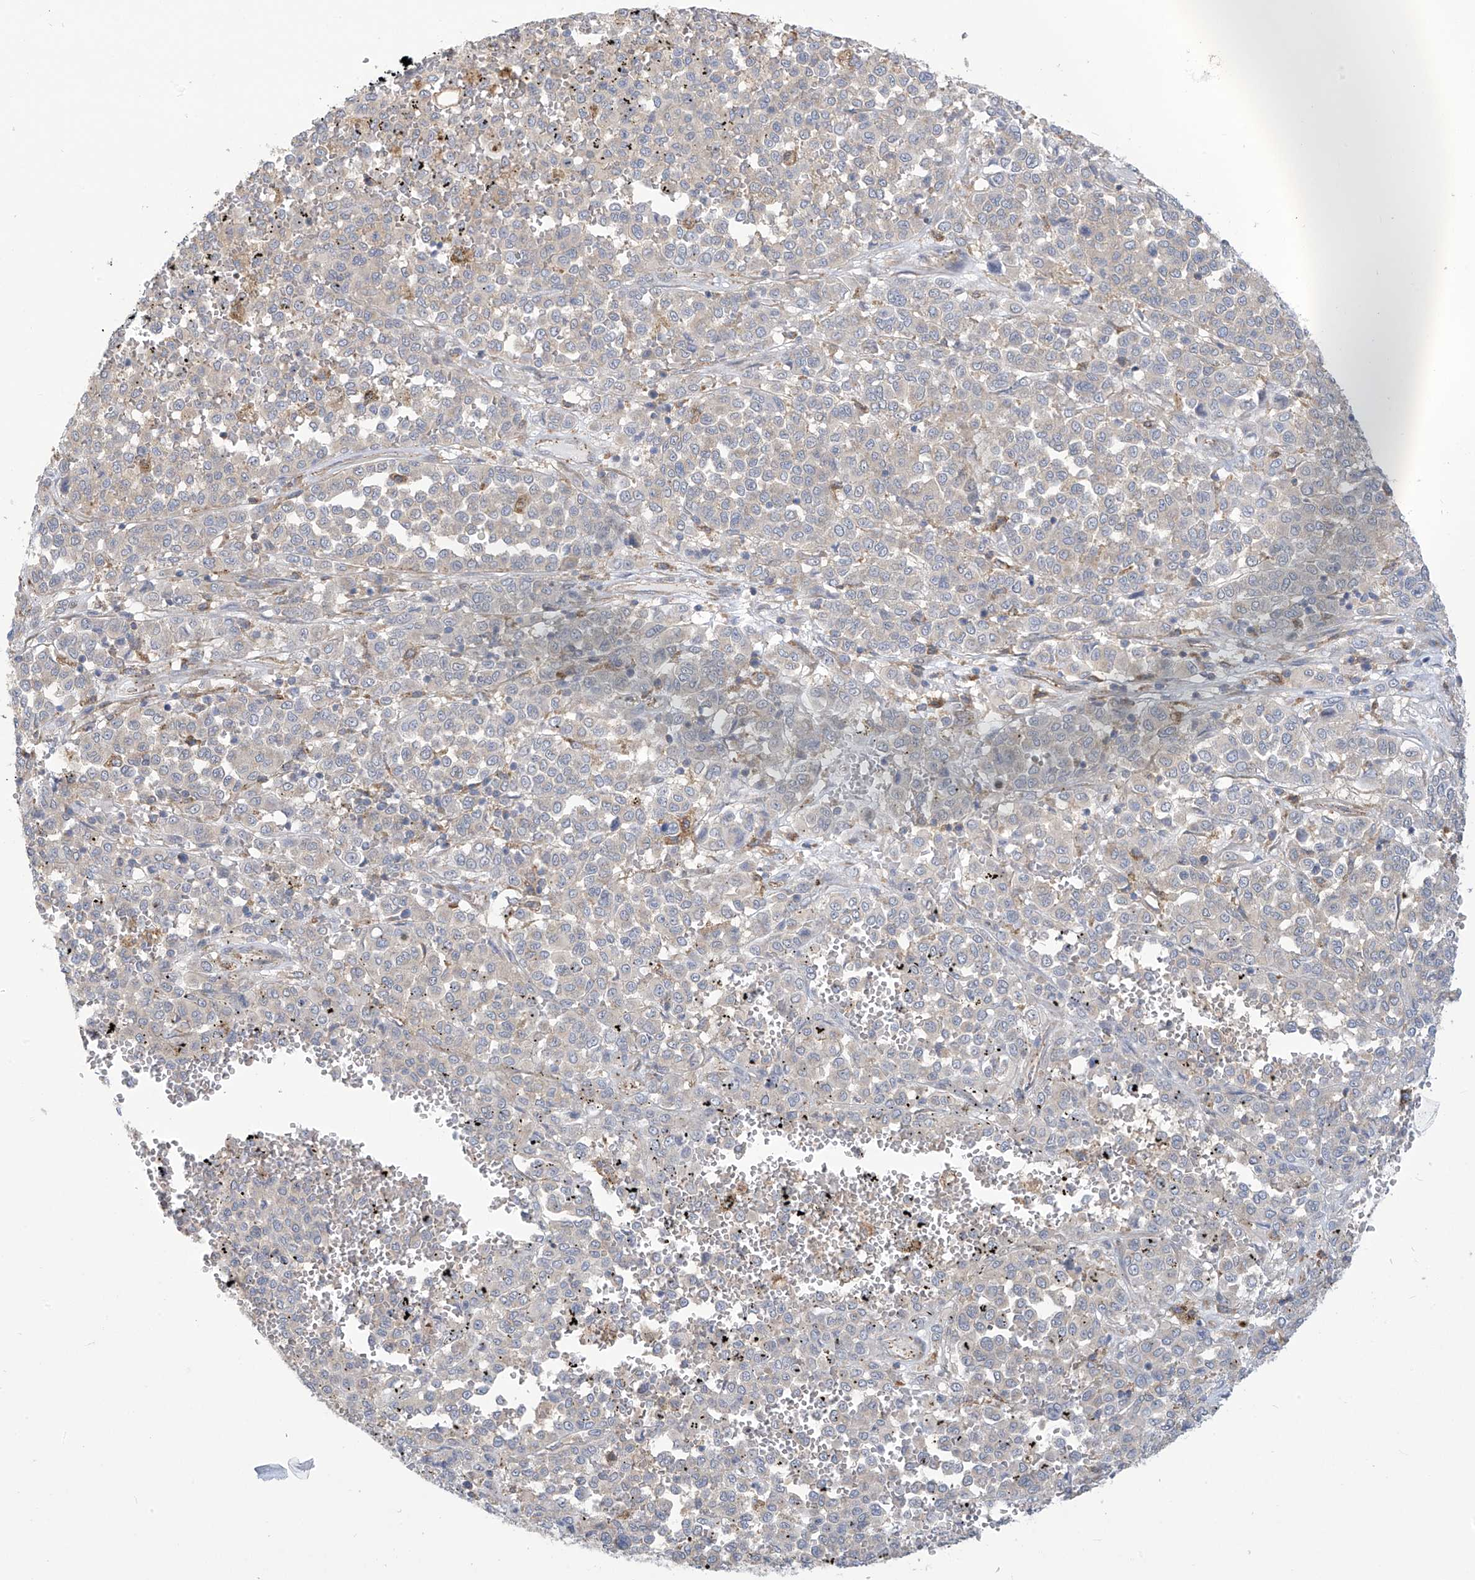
{"staining": {"intensity": "negative", "quantity": "none", "location": "none"}, "tissue": "melanoma", "cell_type": "Tumor cells", "image_type": "cancer", "snomed": [{"axis": "morphology", "description": "Malignant melanoma, Metastatic site"}, {"axis": "topography", "description": "Pancreas"}], "caption": "A micrograph of malignant melanoma (metastatic site) stained for a protein shows no brown staining in tumor cells.", "gene": "ADAT2", "patient": {"sex": "female", "age": 30}}